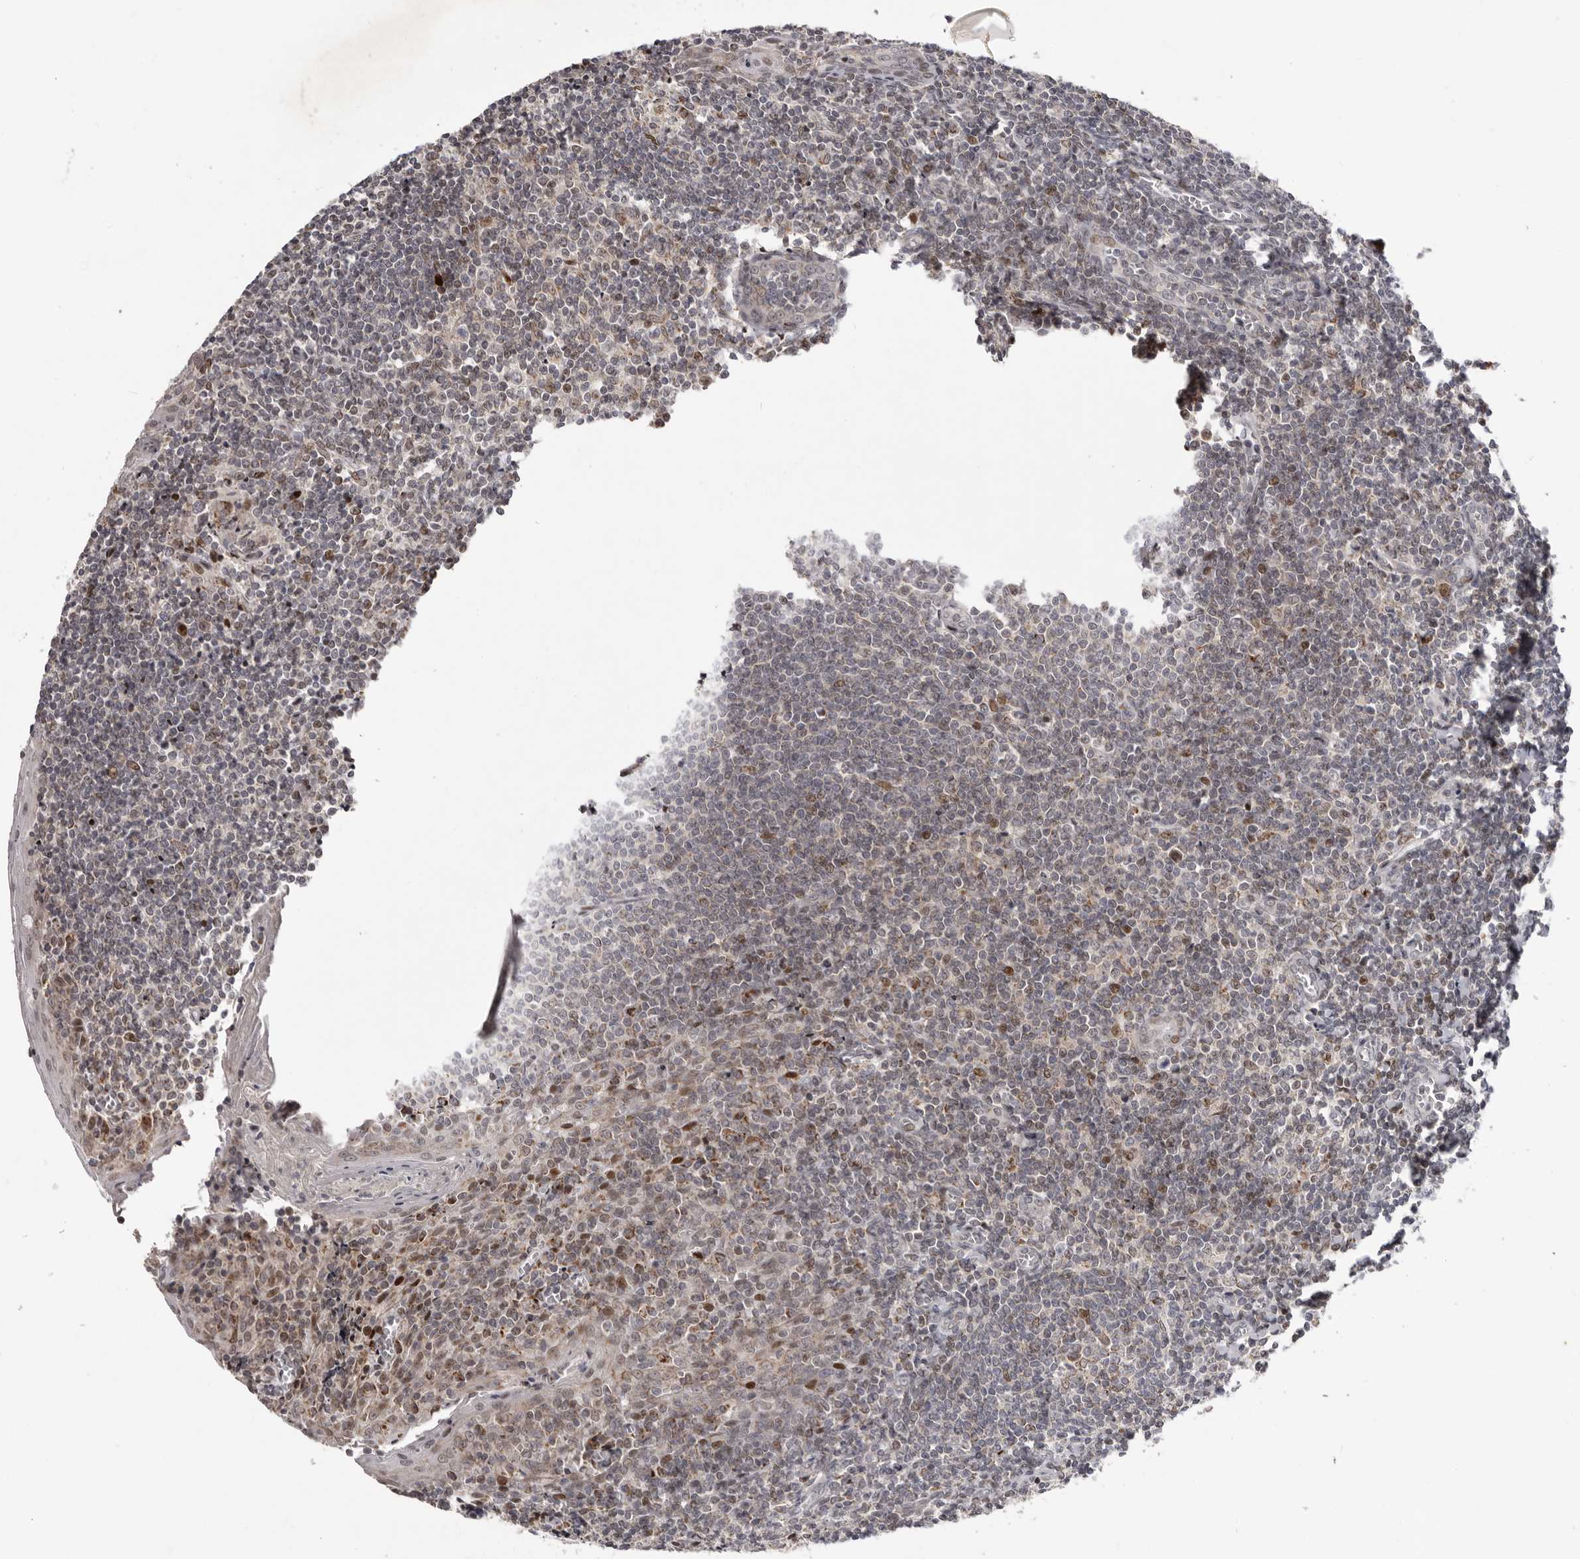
{"staining": {"intensity": "moderate", "quantity": "25%-75%", "location": "cytoplasmic/membranous"}, "tissue": "tonsil", "cell_type": "Germinal center cells", "image_type": "normal", "snomed": [{"axis": "morphology", "description": "Normal tissue, NOS"}, {"axis": "topography", "description": "Tonsil"}], "caption": "The micrograph demonstrates a brown stain indicating the presence of a protein in the cytoplasmic/membranous of germinal center cells in tonsil. The staining was performed using DAB, with brown indicating positive protein expression. Nuclei are stained blue with hematoxylin.", "gene": "C17orf99", "patient": {"sex": "male", "age": 27}}